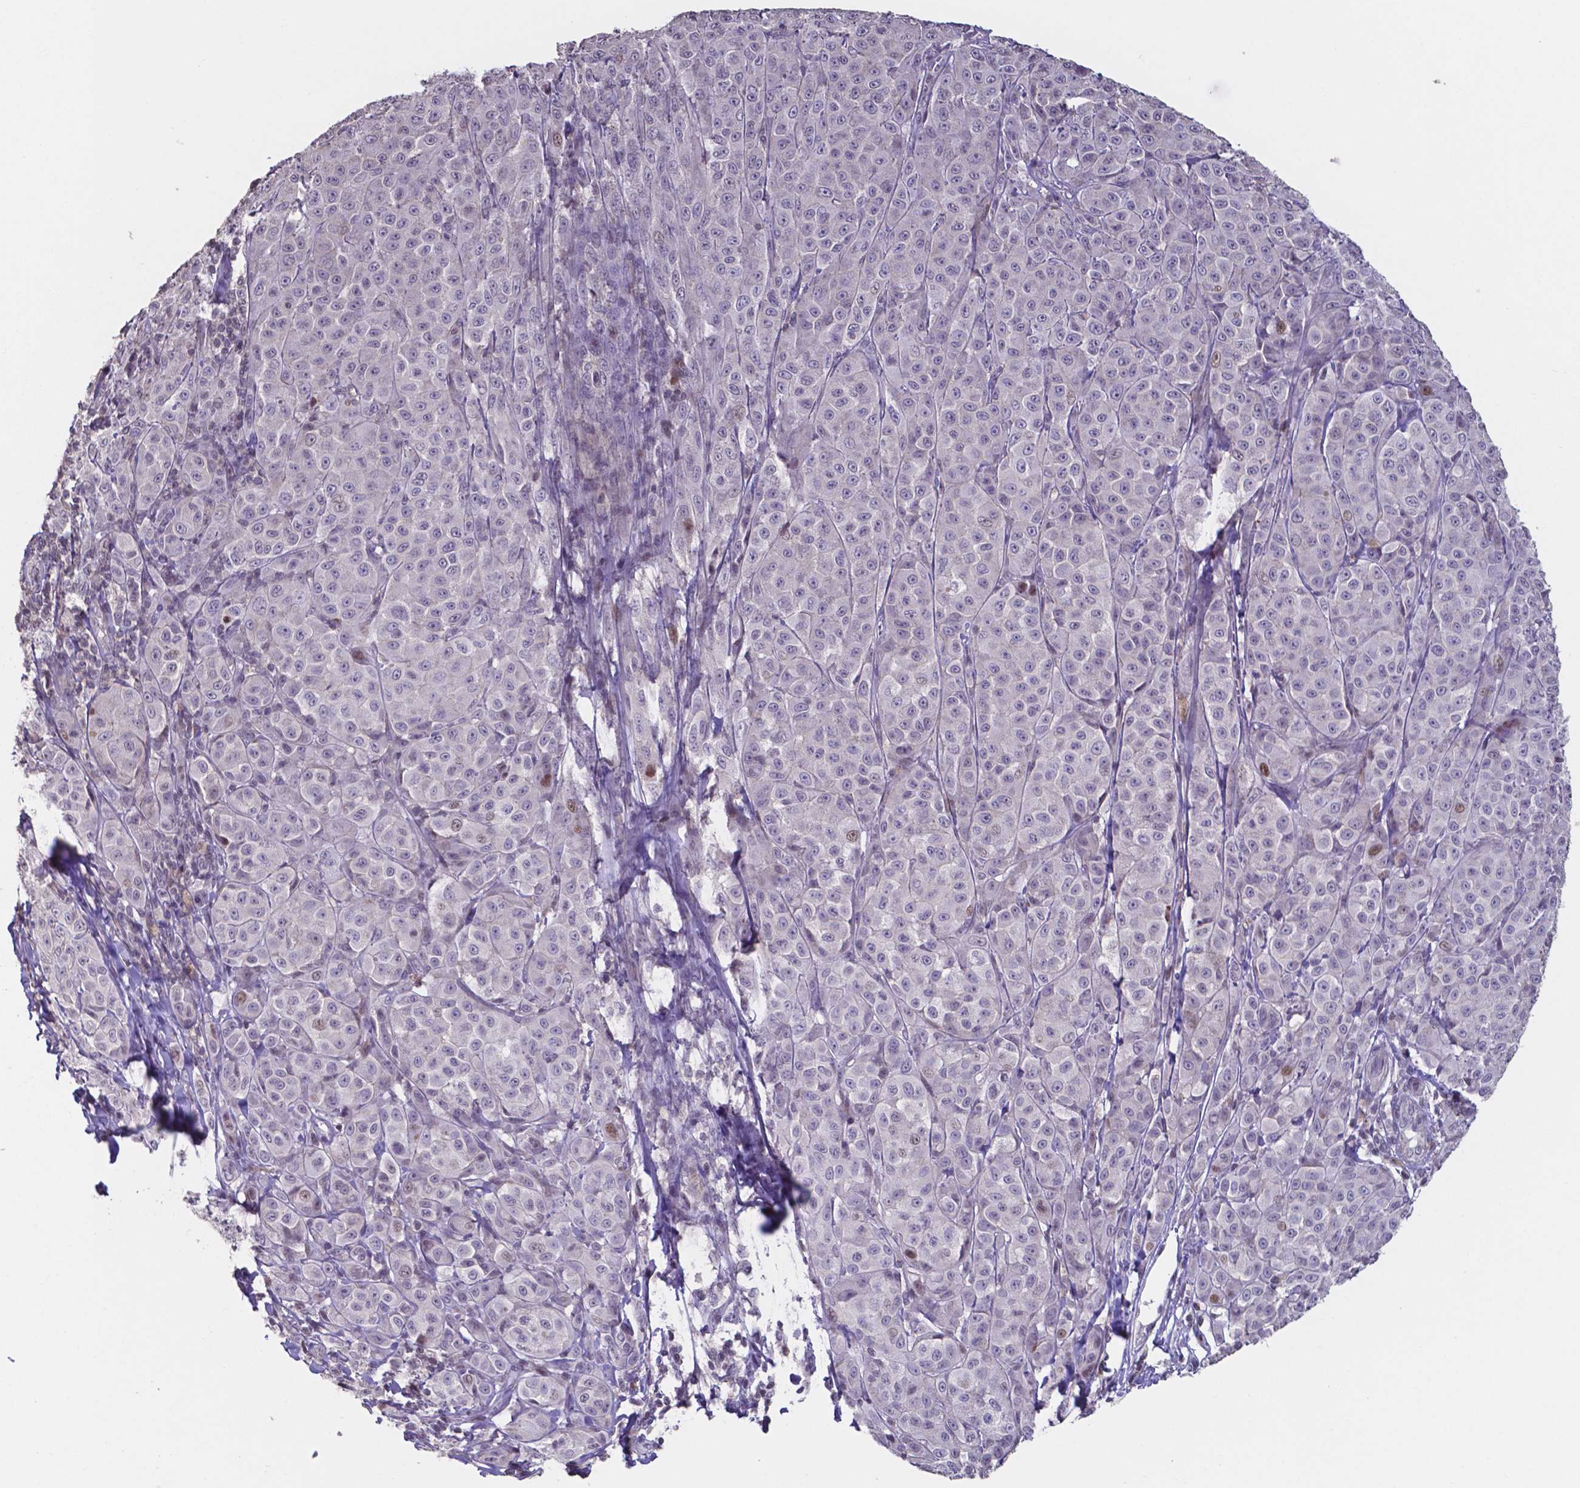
{"staining": {"intensity": "negative", "quantity": "none", "location": "none"}, "tissue": "melanoma", "cell_type": "Tumor cells", "image_type": "cancer", "snomed": [{"axis": "morphology", "description": "Malignant melanoma, NOS"}, {"axis": "topography", "description": "Skin"}], "caption": "There is no significant expression in tumor cells of malignant melanoma.", "gene": "MLC1", "patient": {"sex": "male", "age": 89}}